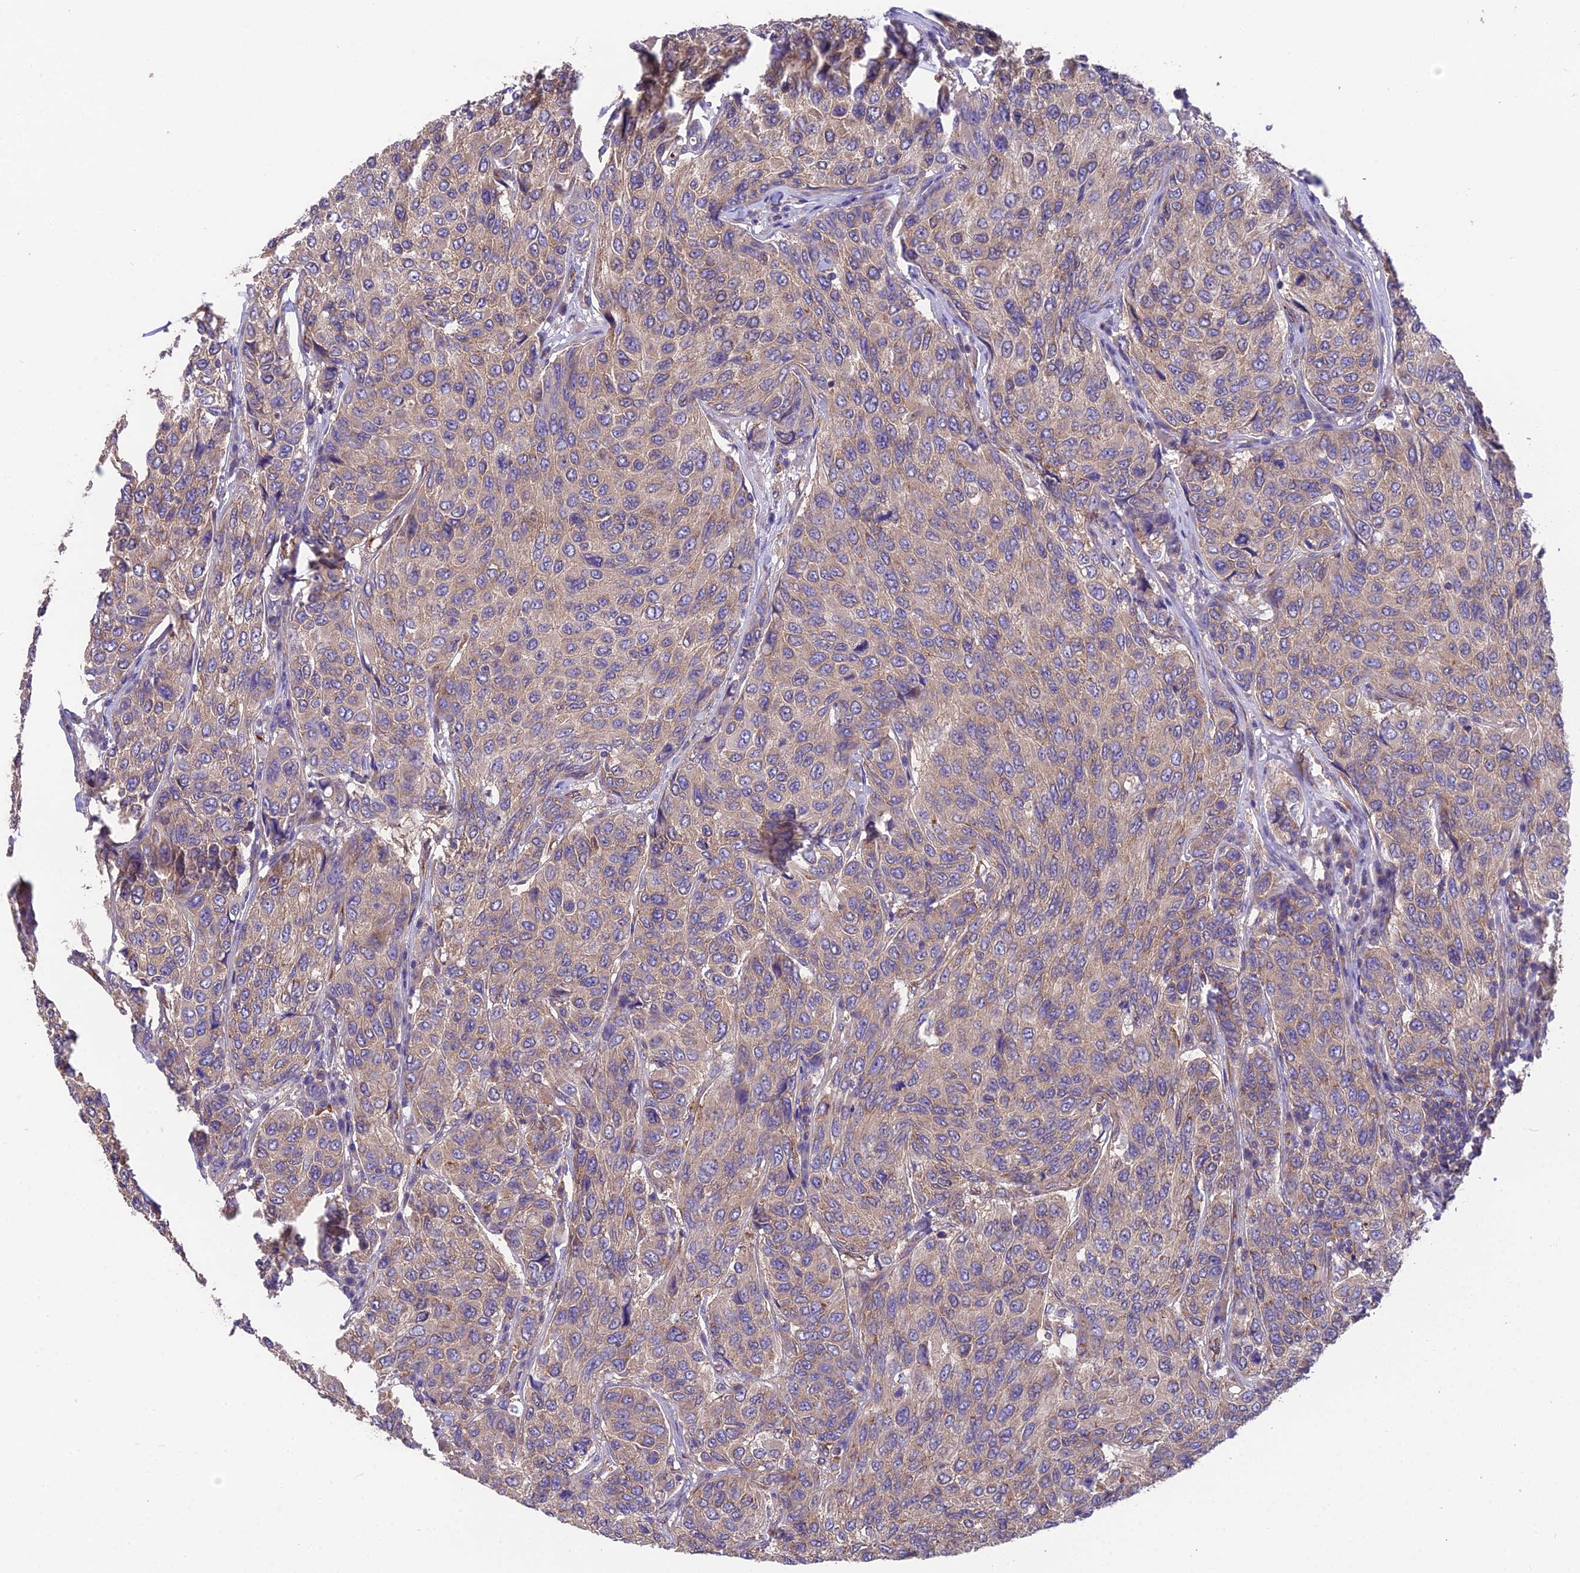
{"staining": {"intensity": "moderate", "quantity": ">75%", "location": "cytoplasmic/membranous"}, "tissue": "breast cancer", "cell_type": "Tumor cells", "image_type": "cancer", "snomed": [{"axis": "morphology", "description": "Duct carcinoma"}, {"axis": "topography", "description": "Breast"}], "caption": "Intraductal carcinoma (breast) stained for a protein (brown) displays moderate cytoplasmic/membranous positive staining in approximately >75% of tumor cells.", "gene": "BLOC1S4", "patient": {"sex": "female", "age": 55}}